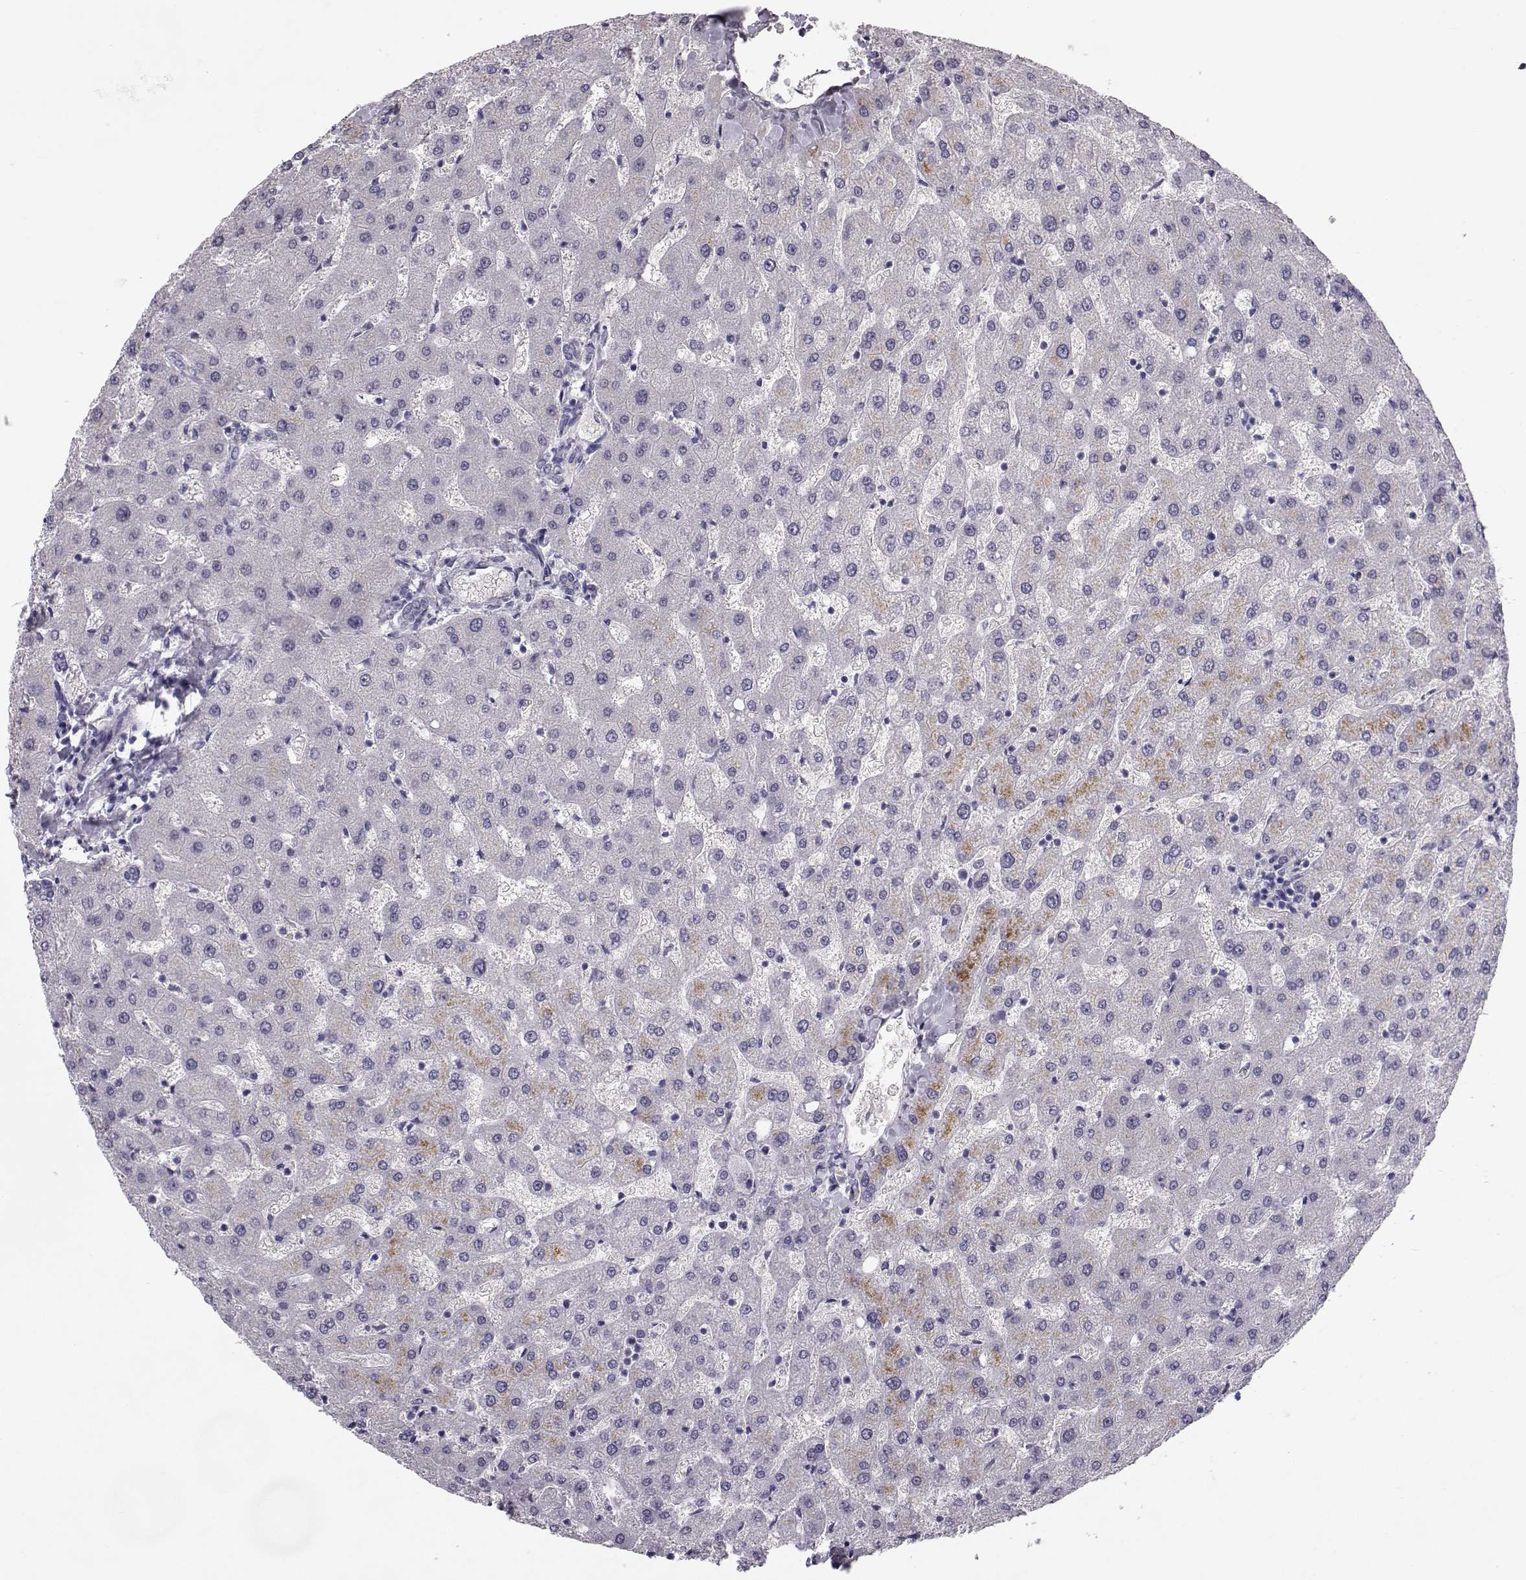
{"staining": {"intensity": "negative", "quantity": "none", "location": "none"}, "tissue": "liver", "cell_type": "Cholangiocytes", "image_type": "normal", "snomed": [{"axis": "morphology", "description": "Normal tissue, NOS"}, {"axis": "topography", "description": "Liver"}], "caption": "The photomicrograph displays no significant staining in cholangiocytes of liver.", "gene": "GPR26", "patient": {"sex": "female", "age": 50}}